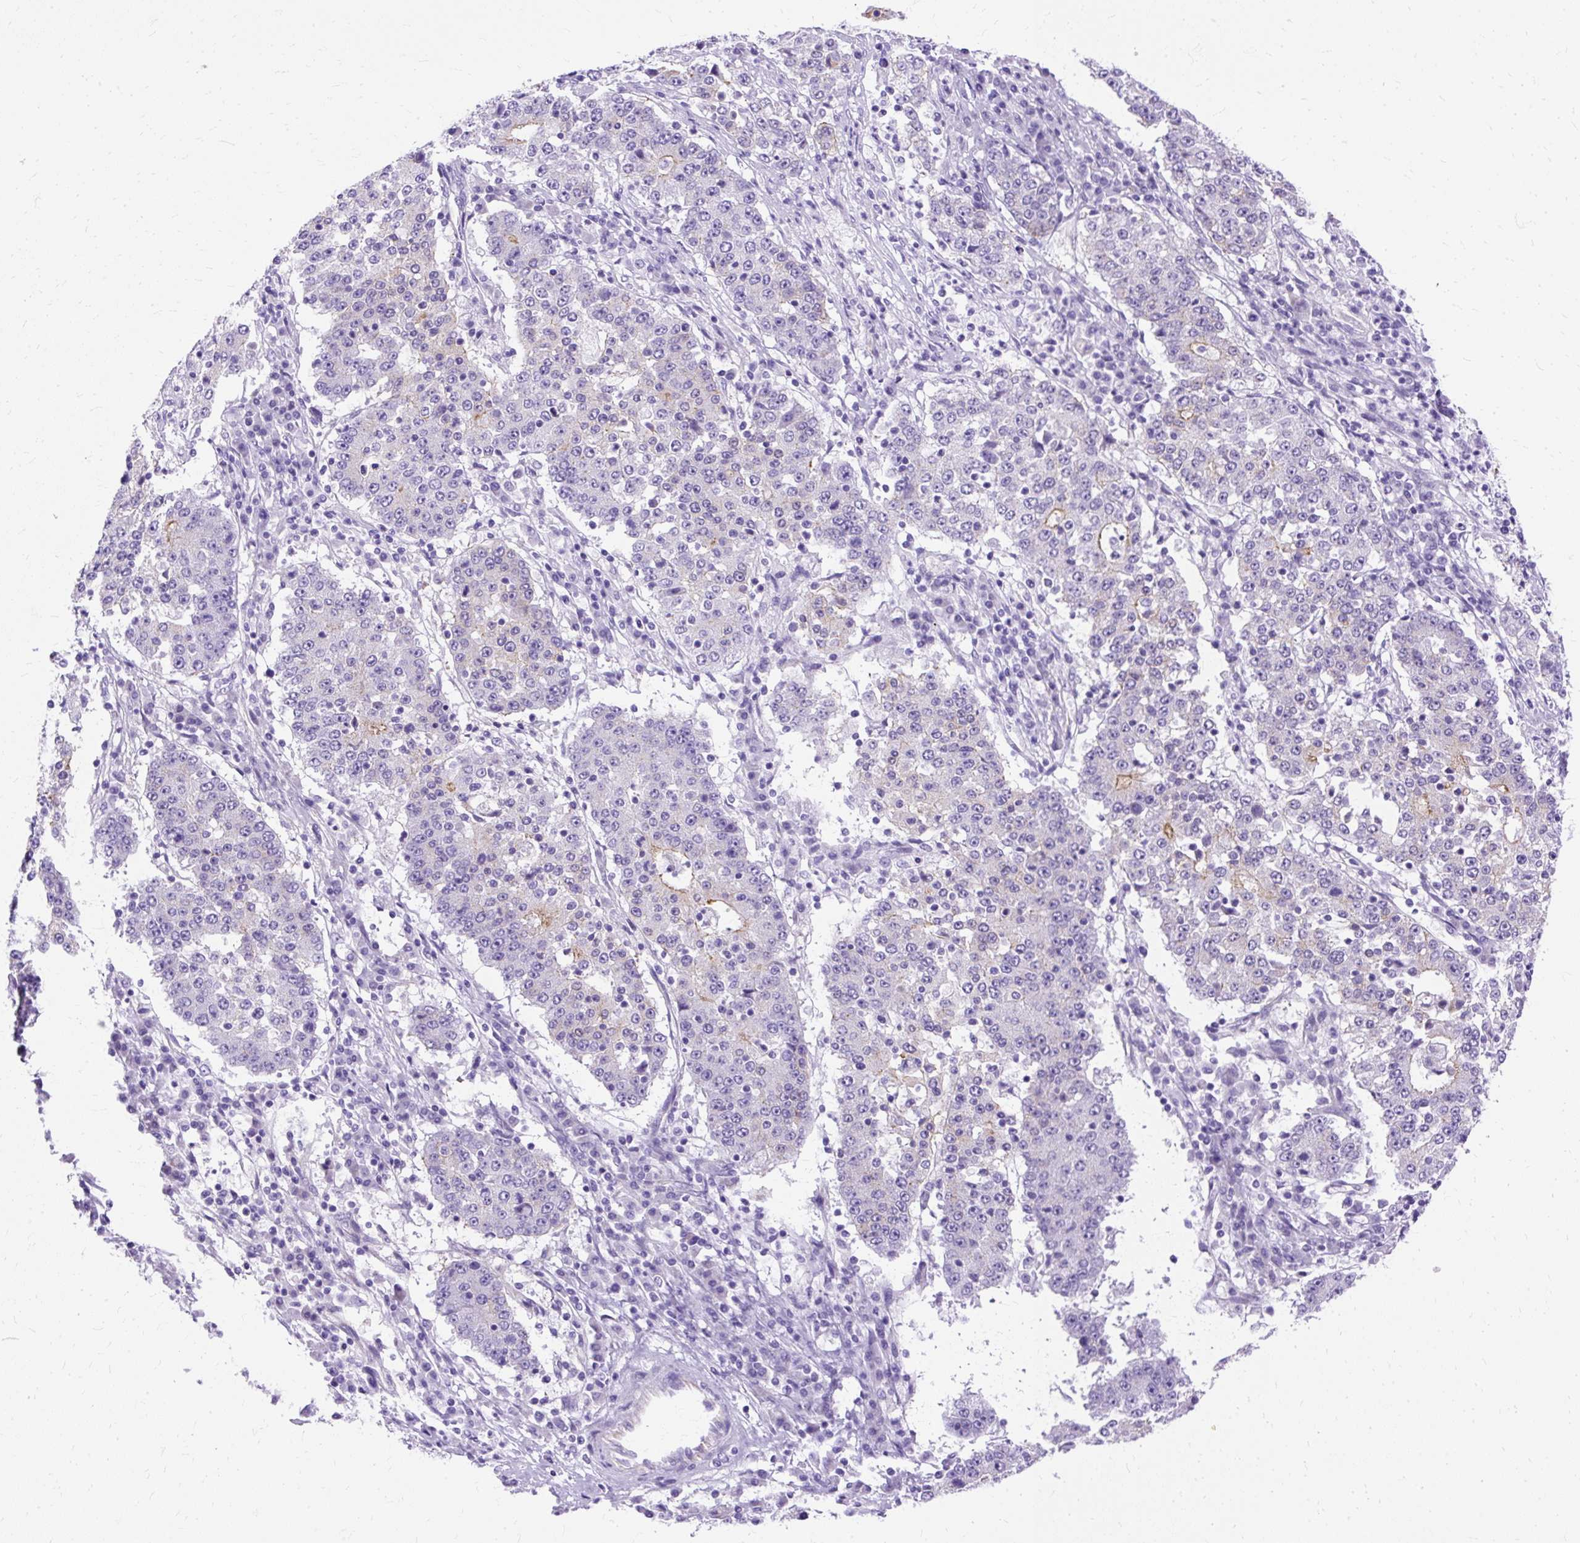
{"staining": {"intensity": "negative", "quantity": "none", "location": "none"}, "tissue": "stomach cancer", "cell_type": "Tumor cells", "image_type": "cancer", "snomed": [{"axis": "morphology", "description": "Adenocarcinoma, NOS"}, {"axis": "topography", "description": "Stomach"}], "caption": "Photomicrograph shows no significant protein expression in tumor cells of adenocarcinoma (stomach).", "gene": "MYO6", "patient": {"sex": "male", "age": 59}}